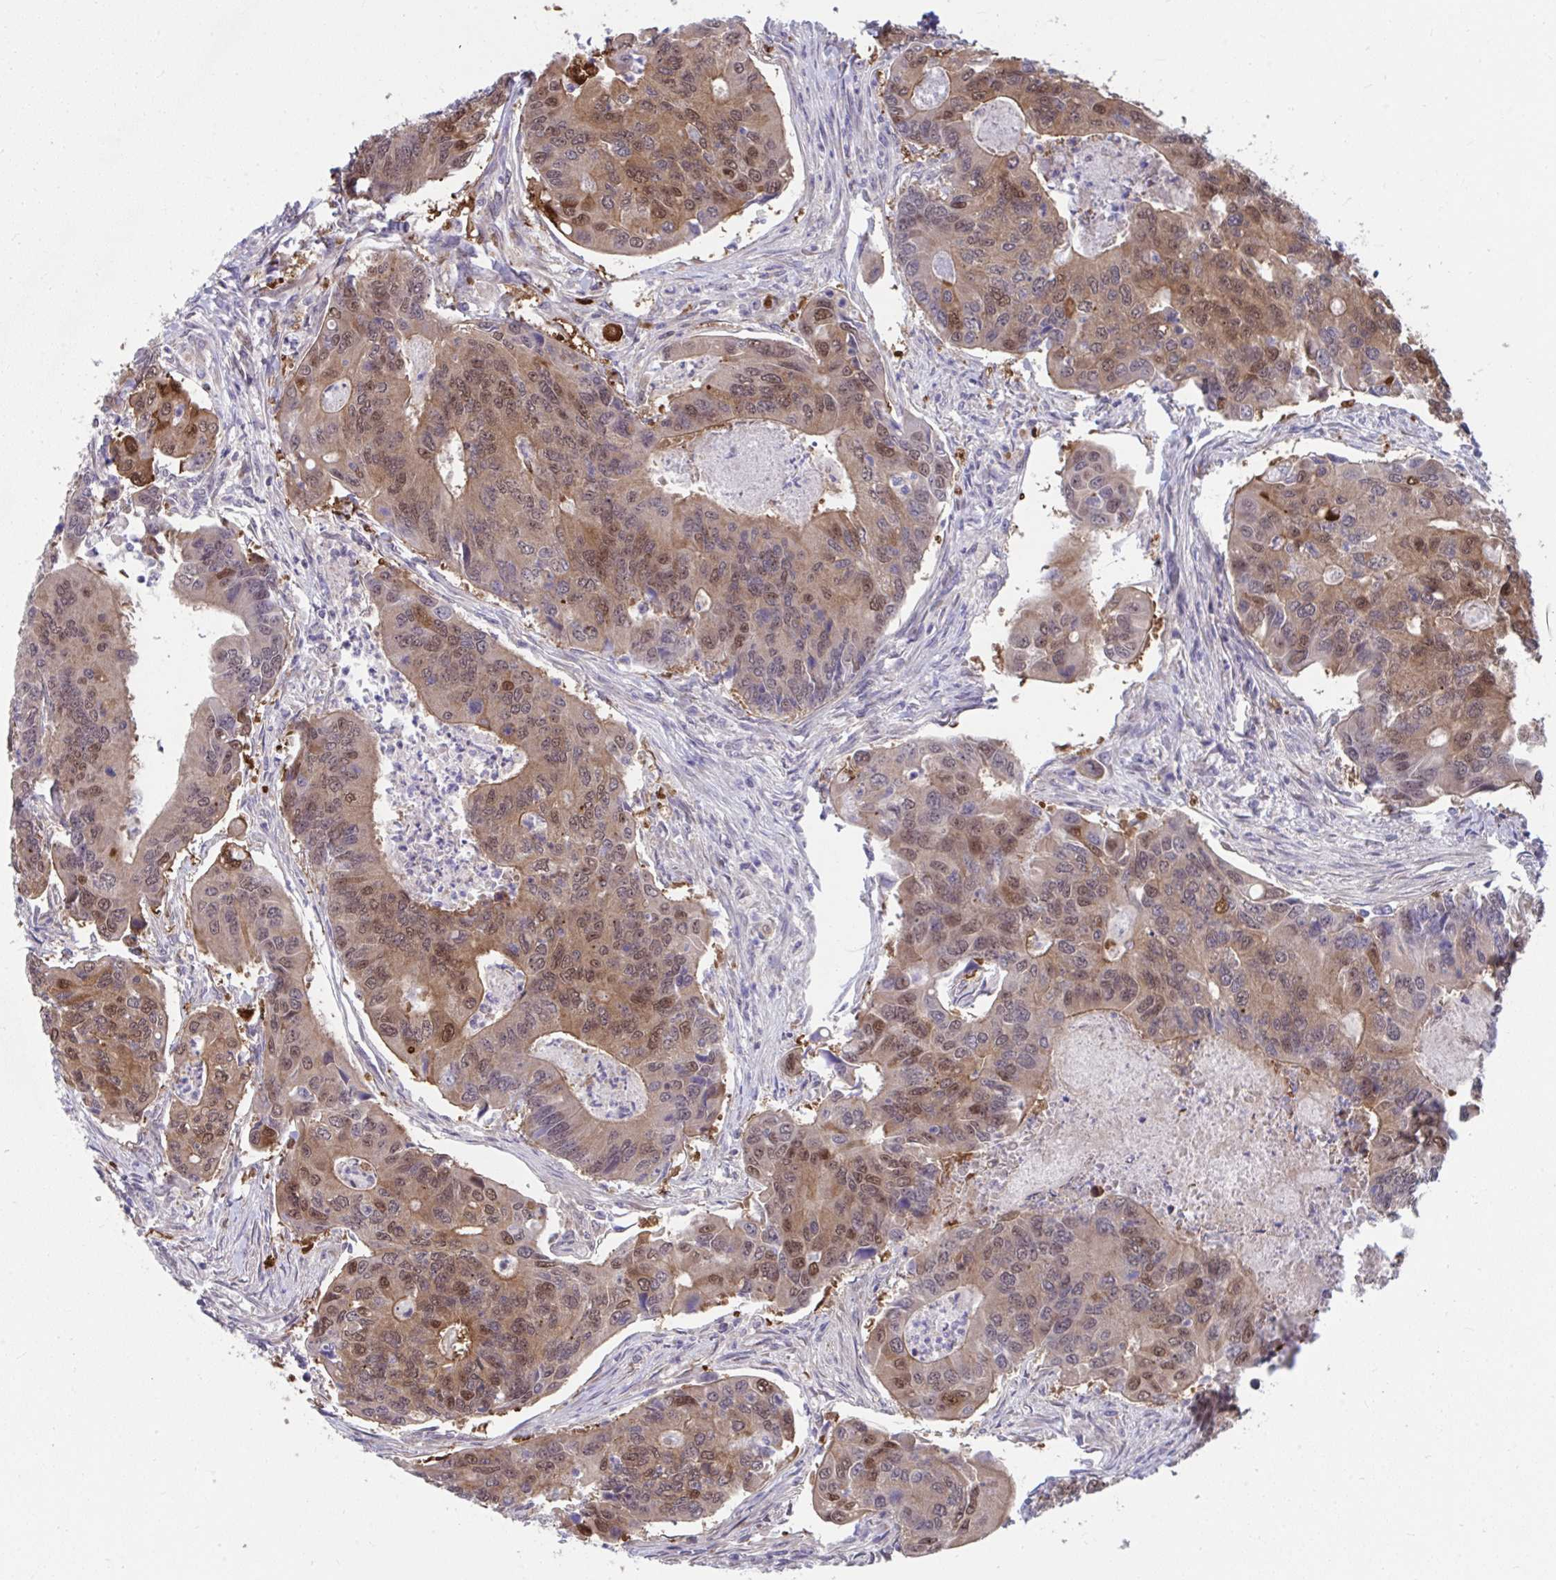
{"staining": {"intensity": "moderate", "quantity": ">75%", "location": "cytoplasmic/membranous,nuclear"}, "tissue": "colorectal cancer", "cell_type": "Tumor cells", "image_type": "cancer", "snomed": [{"axis": "morphology", "description": "Adenocarcinoma, NOS"}, {"axis": "topography", "description": "Colon"}], "caption": "A high-resolution photomicrograph shows immunohistochemistry (IHC) staining of colorectal cancer (adenocarcinoma), which reveals moderate cytoplasmic/membranous and nuclear expression in about >75% of tumor cells. (Brightfield microscopy of DAB IHC at high magnification).", "gene": "PCDHB7", "patient": {"sex": "female", "age": 67}}